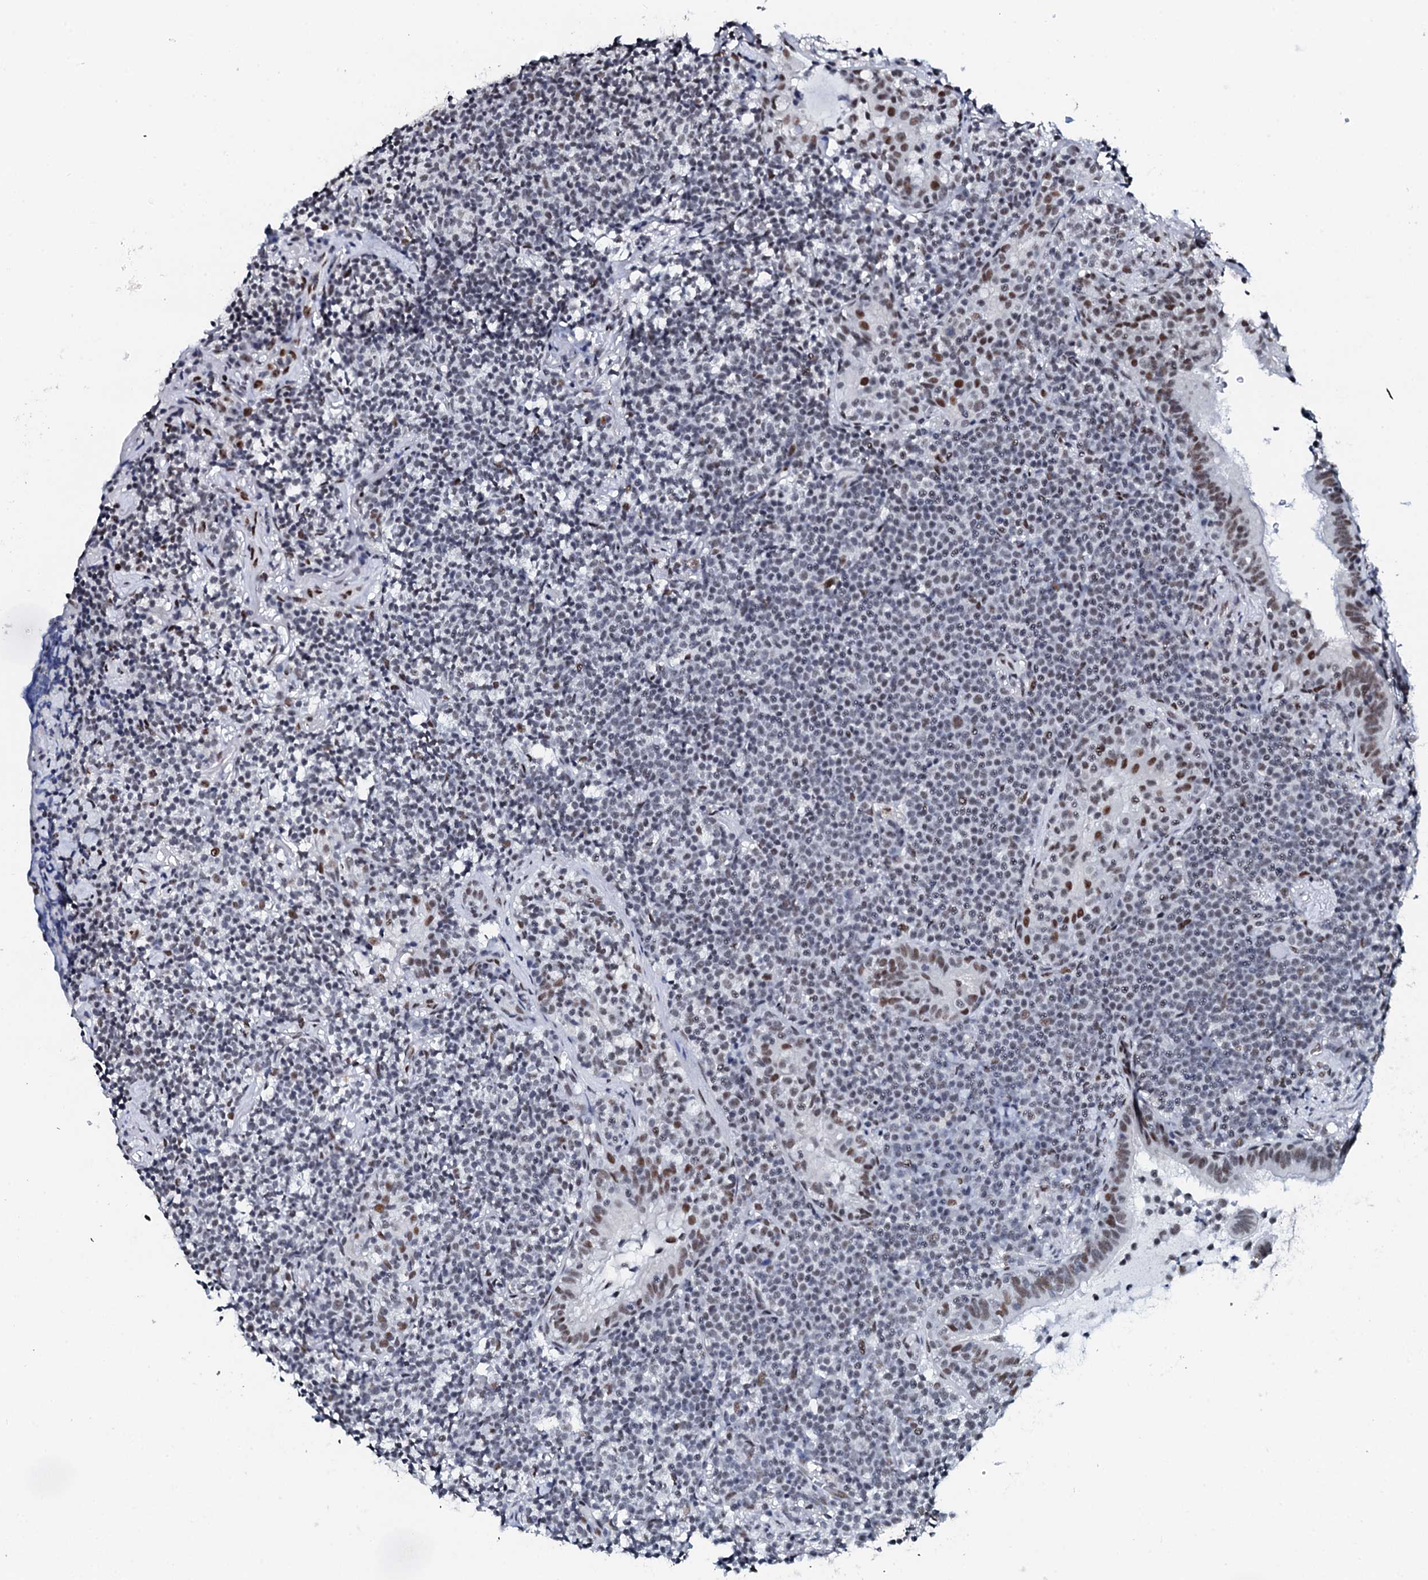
{"staining": {"intensity": "moderate", "quantity": "<25%", "location": "nuclear"}, "tissue": "lymphoma", "cell_type": "Tumor cells", "image_type": "cancer", "snomed": [{"axis": "morphology", "description": "Malignant lymphoma, non-Hodgkin's type, Low grade"}, {"axis": "topography", "description": "Lung"}], "caption": "Tumor cells display moderate nuclear positivity in about <25% of cells in low-grade malignant lymphoma, non-Hodgkin's type.", "gene": "NKAPD1", "patient": {"sex": "female", "age": 71}}